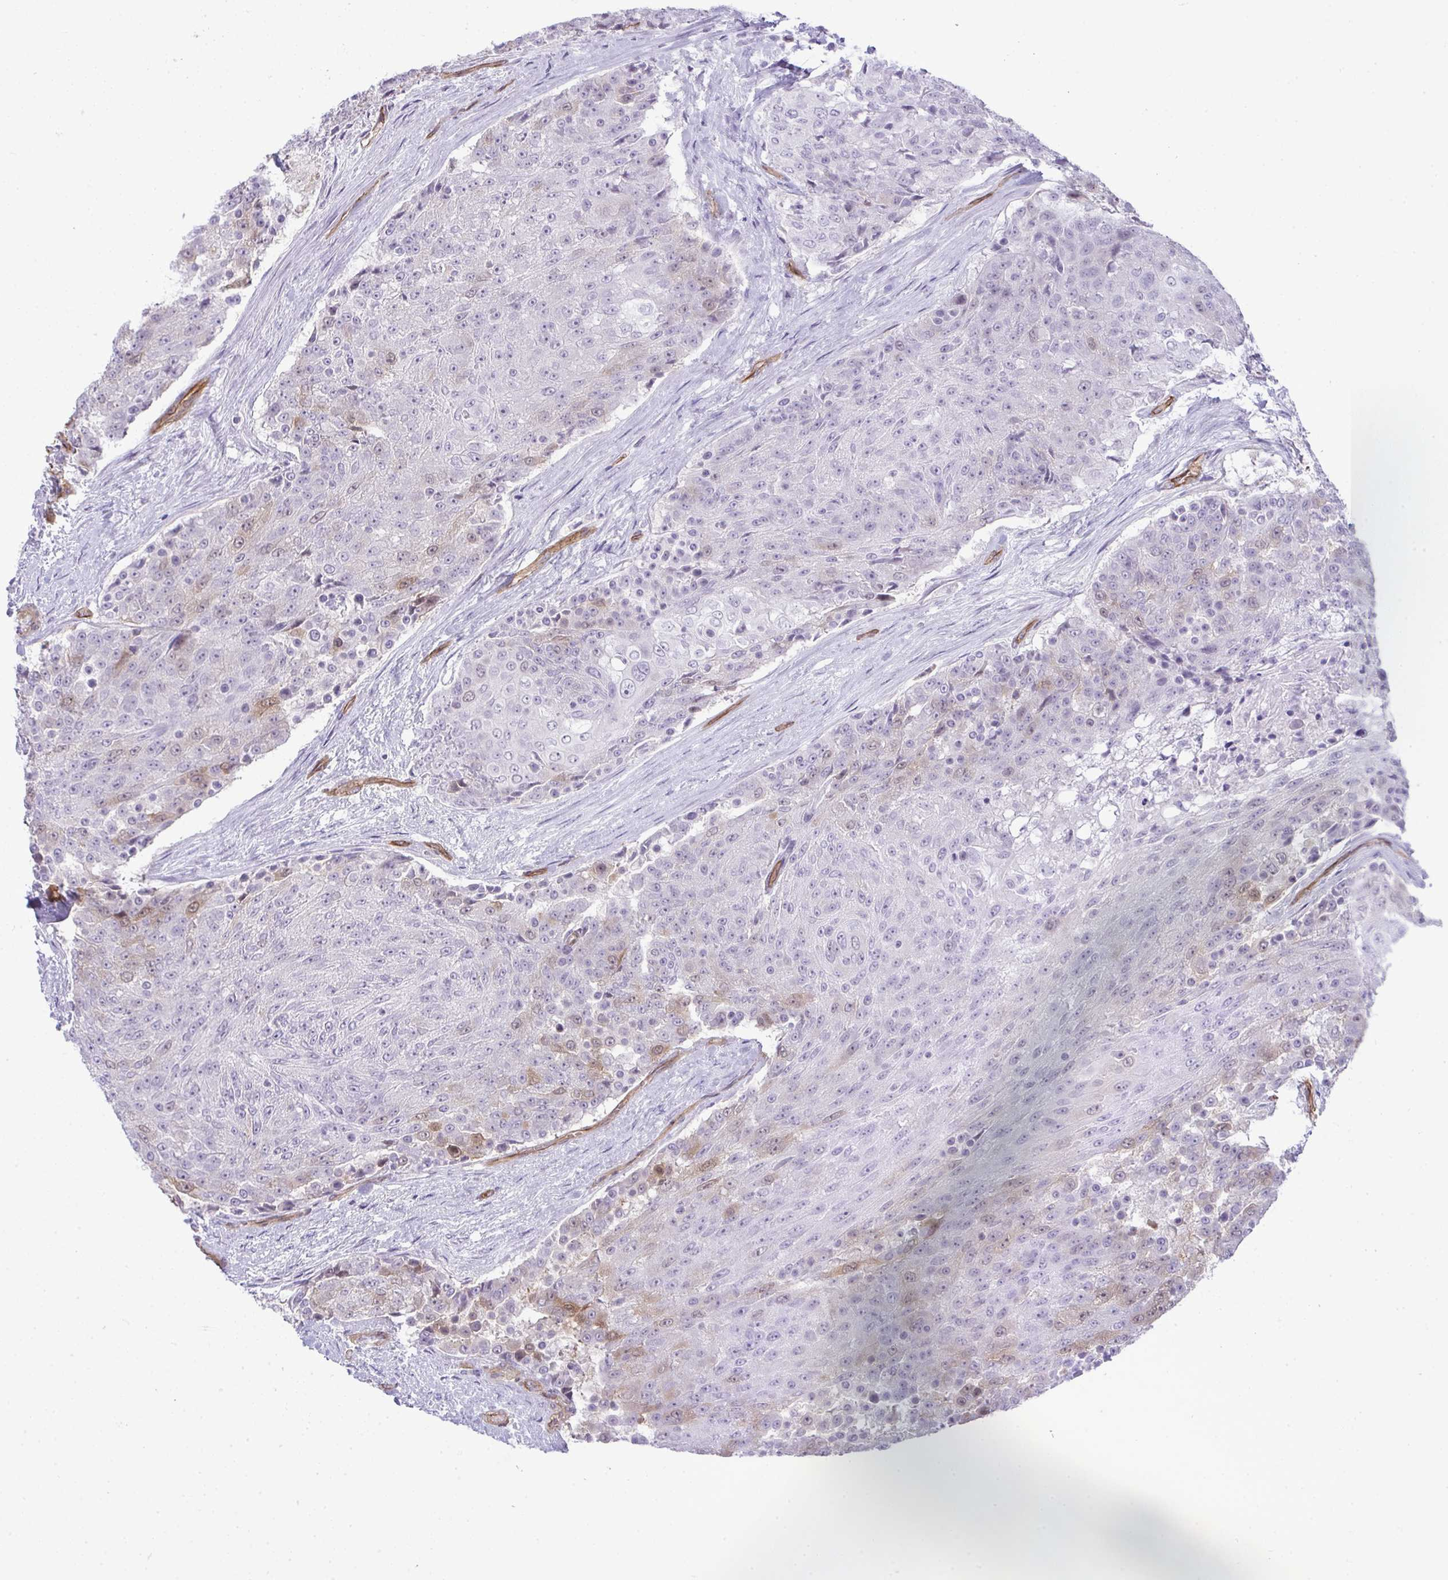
{"staining": {"intensity": "negative", "quantity": "none", "location": "none"}, "tissue": "urothelial cancer", "cell_type": "Tumor cells", "image_type": "cancer", "snomed": [{"axis": "morphology", "description": "Urothelial carcinoma, High grade"}, {"axis": "topography", "description": "Urinary bladder"}], "caption": "The image displays no significant positivity in tumor cells of high-grade urothelial carcinoma.", "gene": "UBE2S", "patient": {"sex": "female", "age": 63}}